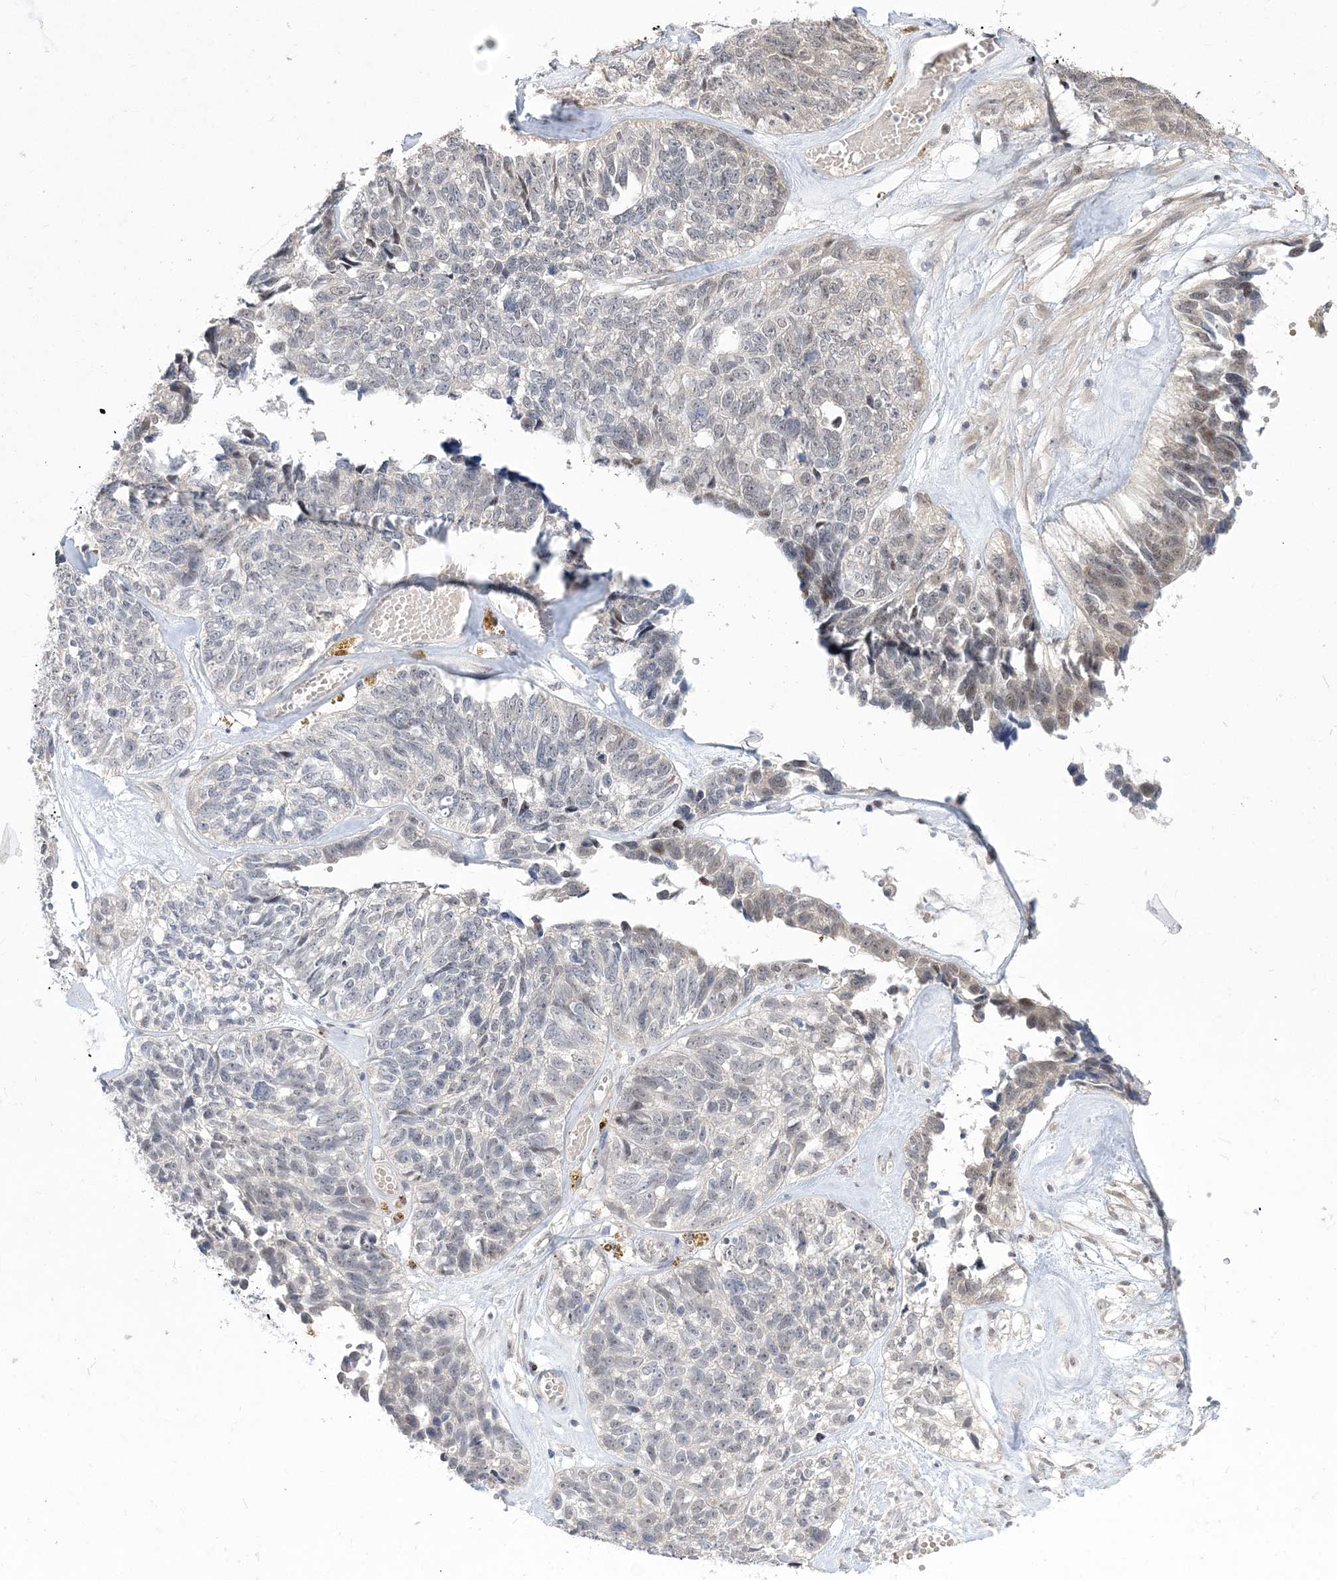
{"staining": {"intensity": "weak", "quantity": "<25%", "location": "nuclear"}, "tissue": "ovarian cancer", "cell_type": "Tumor cells", "image_type": "cancer", "snomed": [{"axis": "morphology", "description": "Cystadenocarcinoma, serous, NOS"}, {"axis": "topography", "description": "Ovary"}], "caption": "A high-resolution histopathology image shows IHC staining of ovarian cancer (serous cystadenocarcinoma), which displays no significant positivity in tumor cells.", "gene": "TSPEAR", "patient": {"sex": "female", "age": 79}}